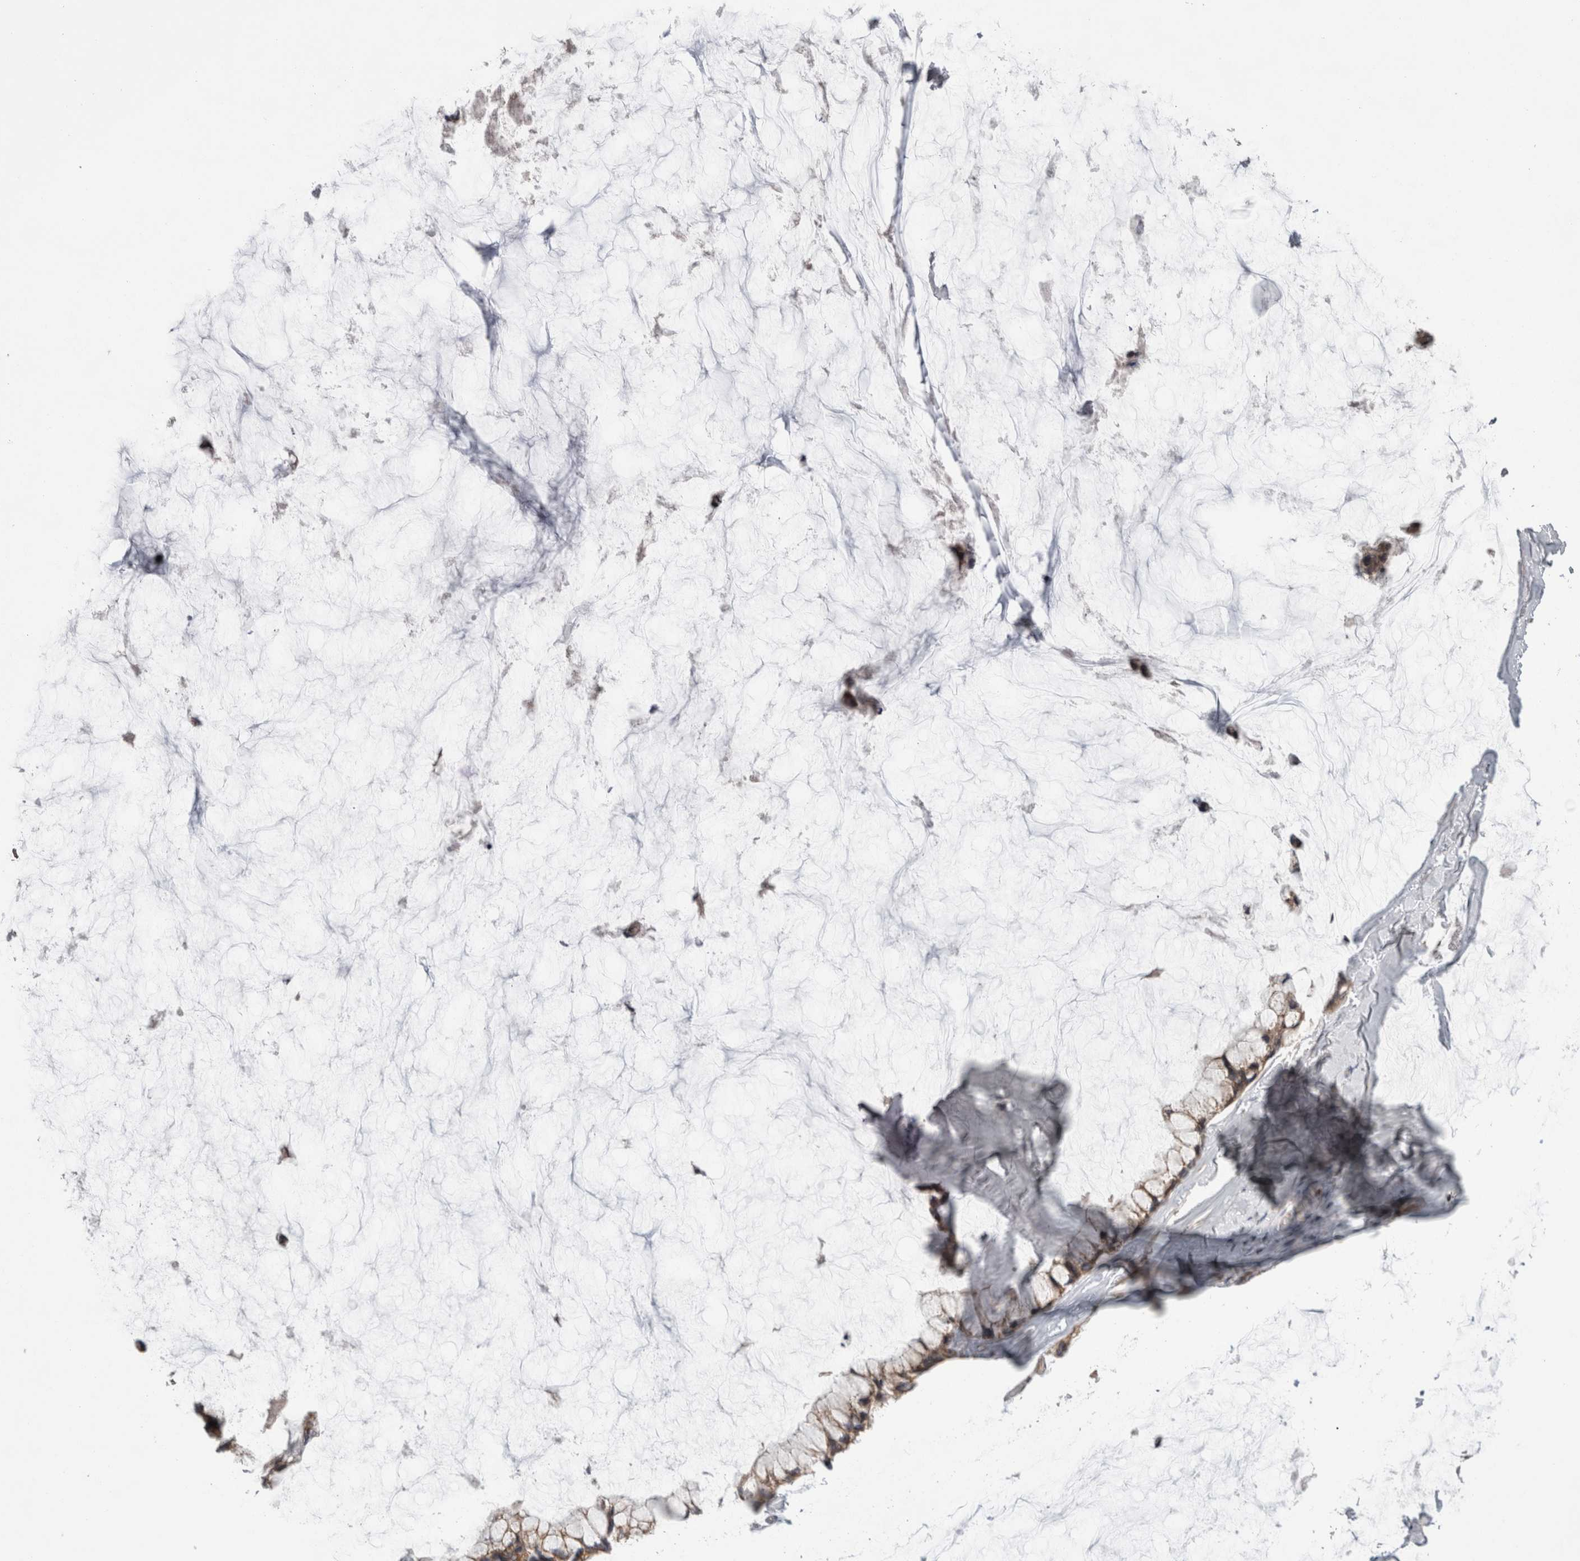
{"staining": {"intensity": "weak", "quantity": "25%-75%", "location": "cytoplasmic/membranous"}, "tissue": "ovarian cancer", "cell_type": "Tumor cells", "image_type": "cancer", "snomed": [{"axis": "morphology", "description": "Cystadenocarcinoma, mucinous, NOS"}, {"axis": "topography", "description": "Ovary"}], "caption": "IHC (DAB) staining of ovarian cancer (mucinous cystadenocarcinoma) reveals weak cytoplasmic/membranous protein positivity in approximately 25%-75% of tumor cells.", "gene": "DARS2", "patient": {"sex": "female", "age": 39}}